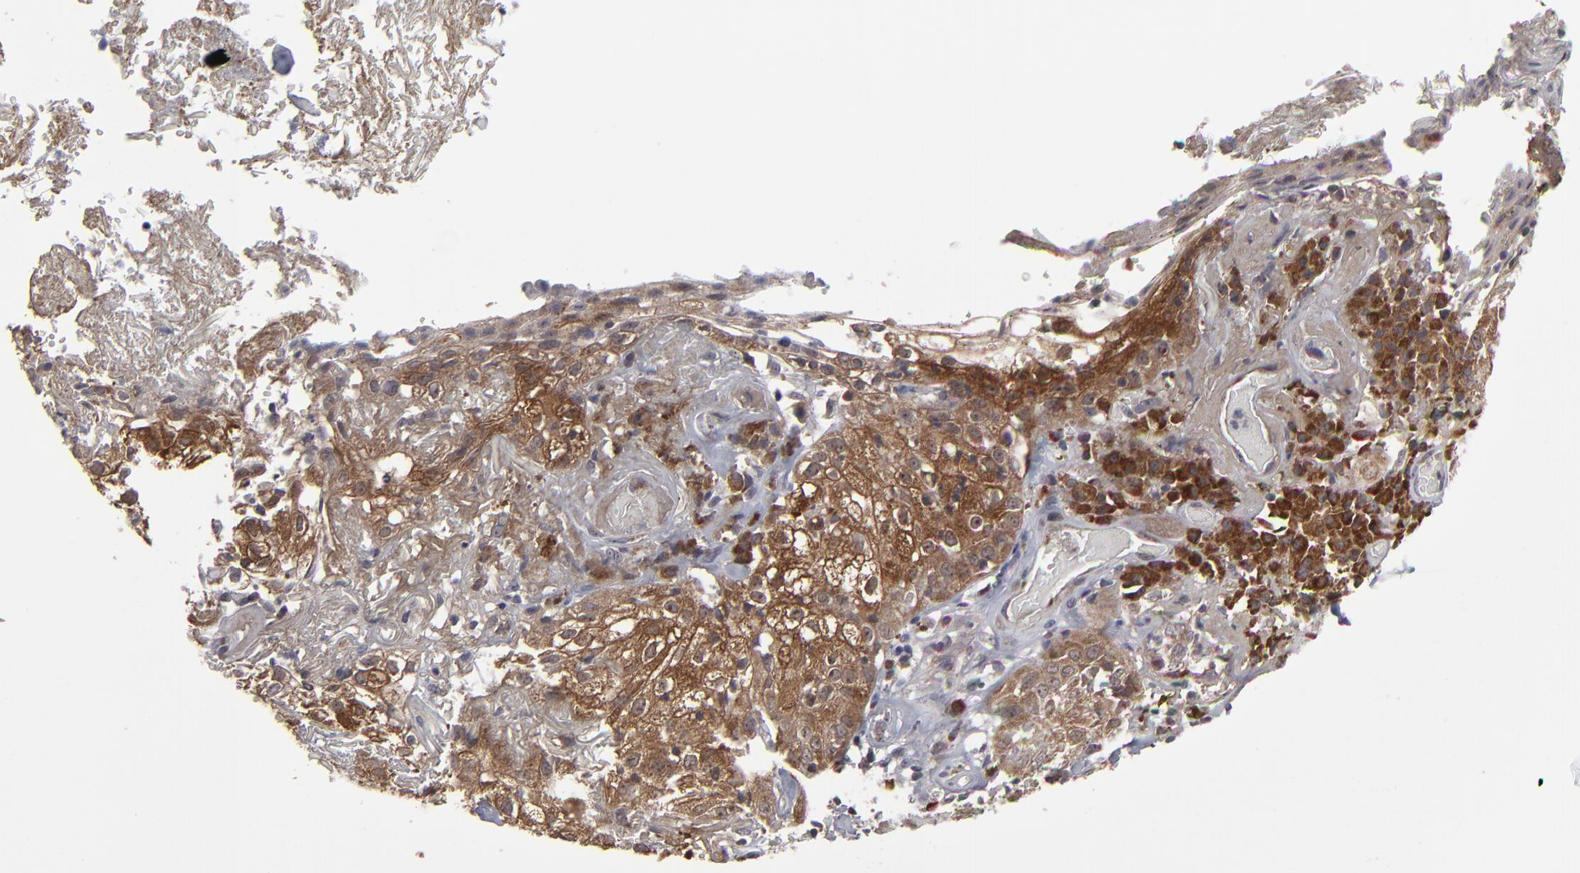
{"staining": {"intensity": "strong", "quantity": ">75%", "location": "cytoplasmic/membranous"}, "tissue": "skin cancer", "cell_type": "Tumor cells", "image_type": "cancer", "snomed": [{"axis": "morphology", "description": "Squamous cell carcinoma, NOS"}, {"axis": "topography", "description": "Skin"}], "caption": "Immunohistochemistry staining of skin cancer (squamous cell carcinoma), which shows high levels of strong cytoplasmic/membranous staining in about >75% of tumor cells indicating strong cytoplasmic/membranous protein positivity. The staining was performed using DAB (brown) for protein detection and nuclei were counterstained in hematoxylin (blue).", "gene": "GLCCI1", "patient": {"sex": "male", "age": 65}}